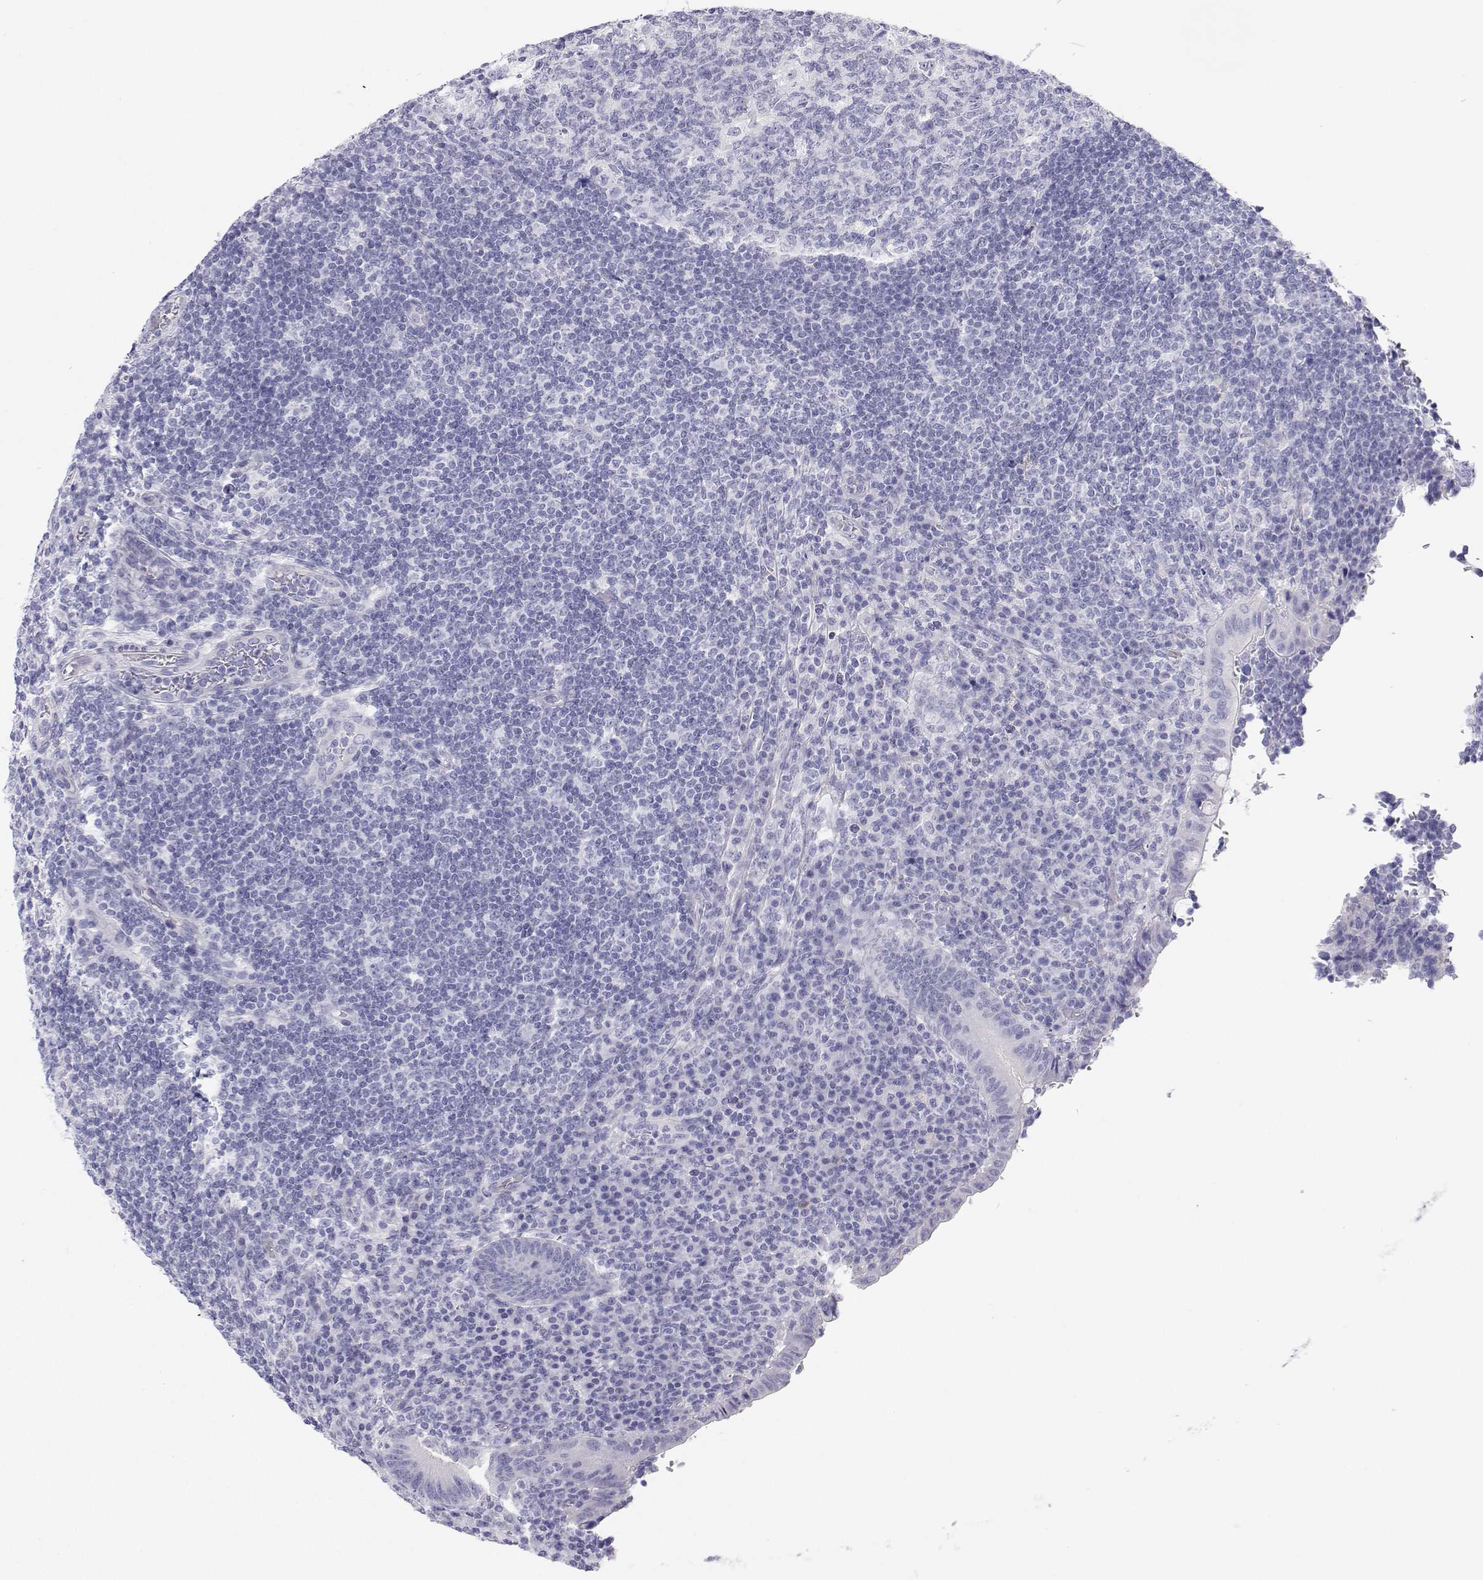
{"staining": {"intensity": "negative", "quantity": "none", "location": "none"}, "tissue": "appendix", "cell_type": "Glandular cells", "image_type": "normal", "snomed": [{"axis": "morphology", "description": "Normal tissue, NOS"}, {"axis": "topography", "description": "Appendix"}], "caption": "The photomicrograph demonstrates no staining of glandular cells in normal appendix. (Immunohistochemistry, brightfield microscopy, high magnification).", "gene": "BHMT", "patient": {"sex": "male", "age": 18}}